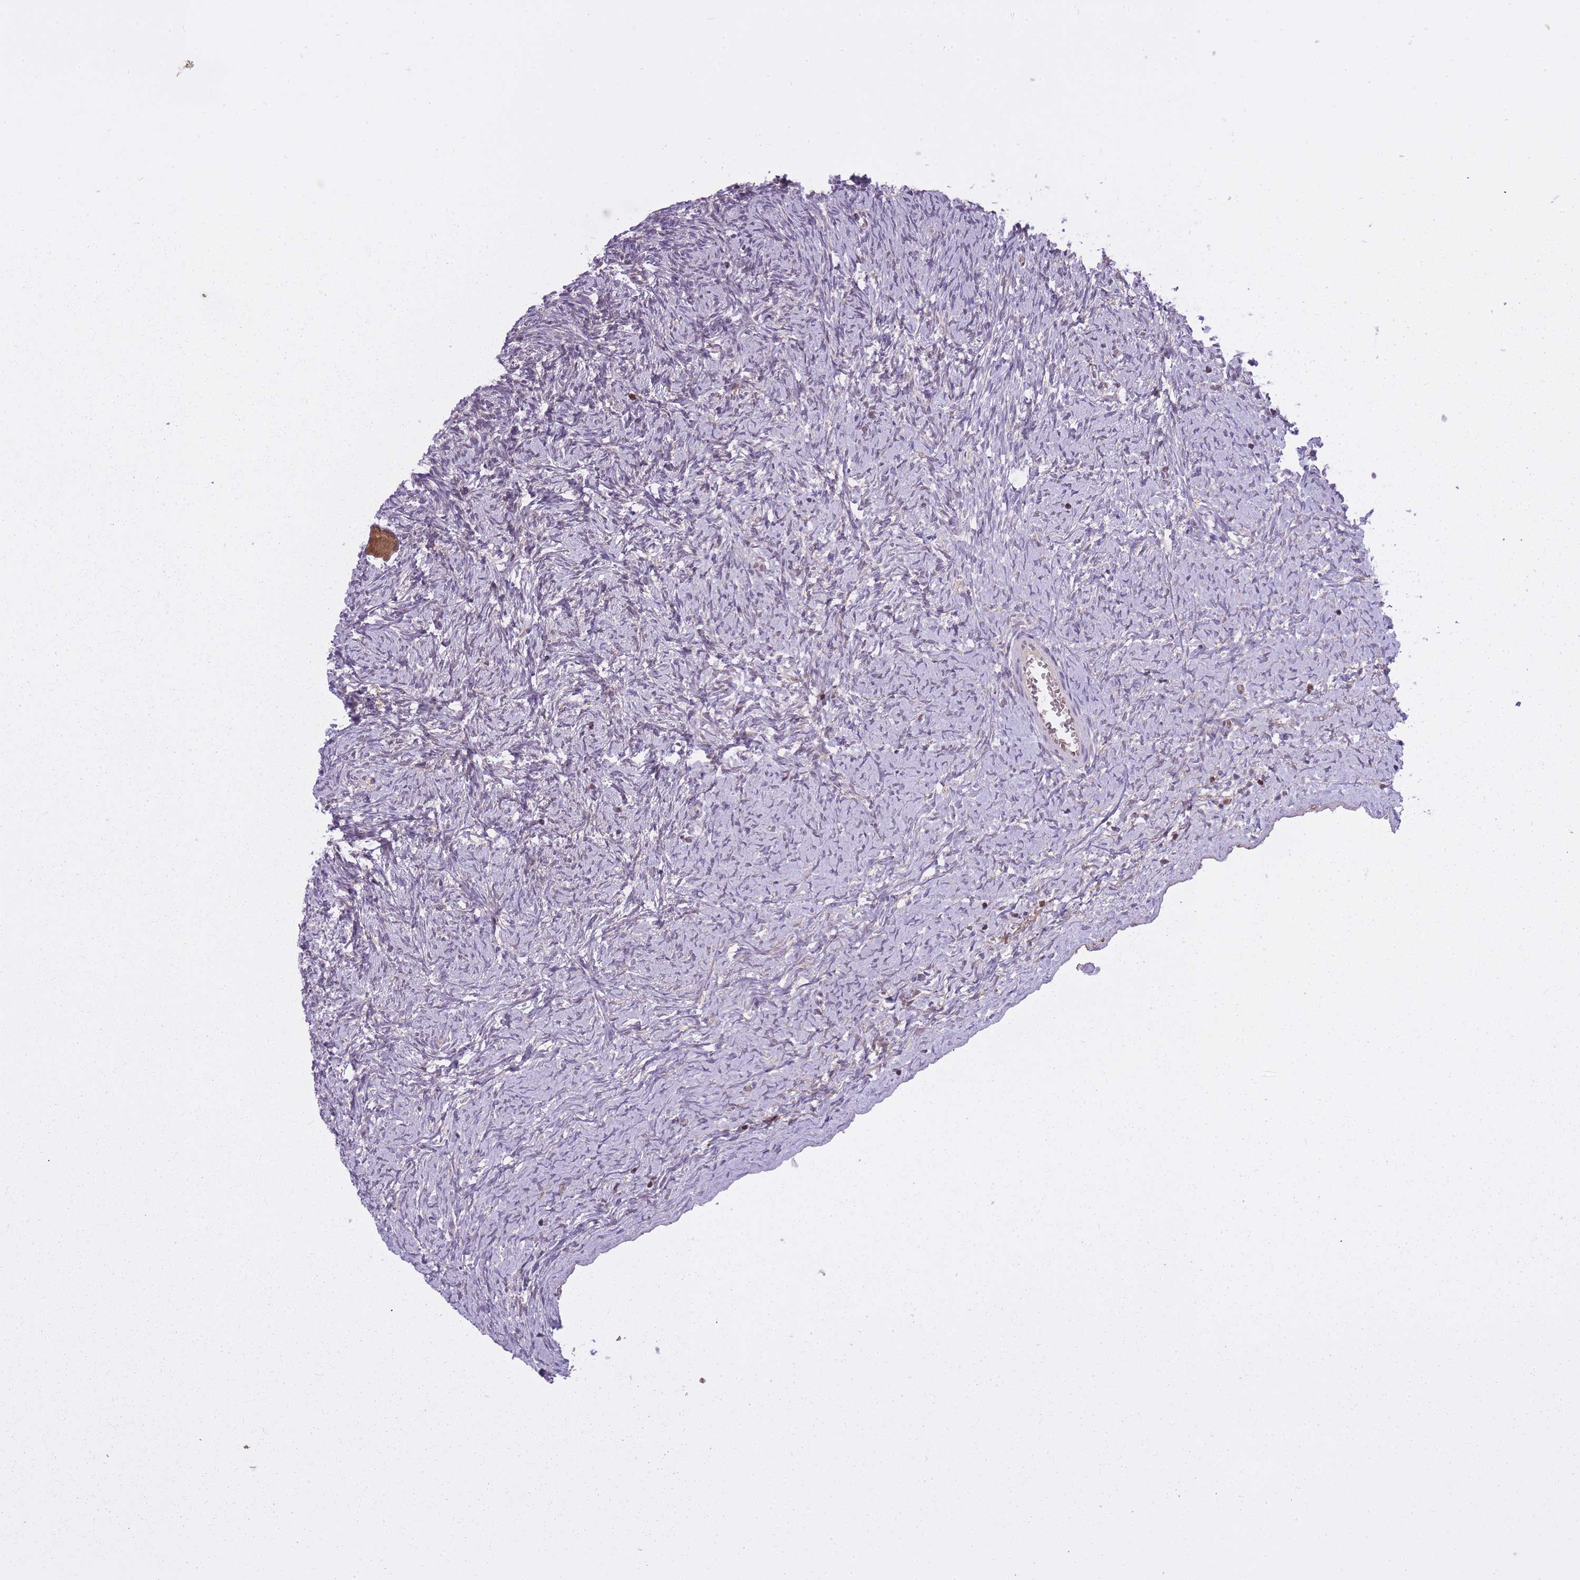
{"staining": {"intensity": "moderate", "quantity": ">75%", "location": "cytoplasmic/membranous,nuclear"}, "tissue": "ovary", "cell_type": "Follicle cells", "image_type": "normal", "snomed": [{"axis": "morphology", "description": "Normal tissue, NOS"}, {"axis": "topography", "description": "Ovary"}], "caption": "DAB (3,3'-diaminobenzidine) immunohistochemical staining of normal human ovary exhibits moderate cytoplasmic/membranous,nuclear protein expression in about >75% of follicle cells.", "gene": "CXorf38", "patient": {"sex": "female", "age": 39}}